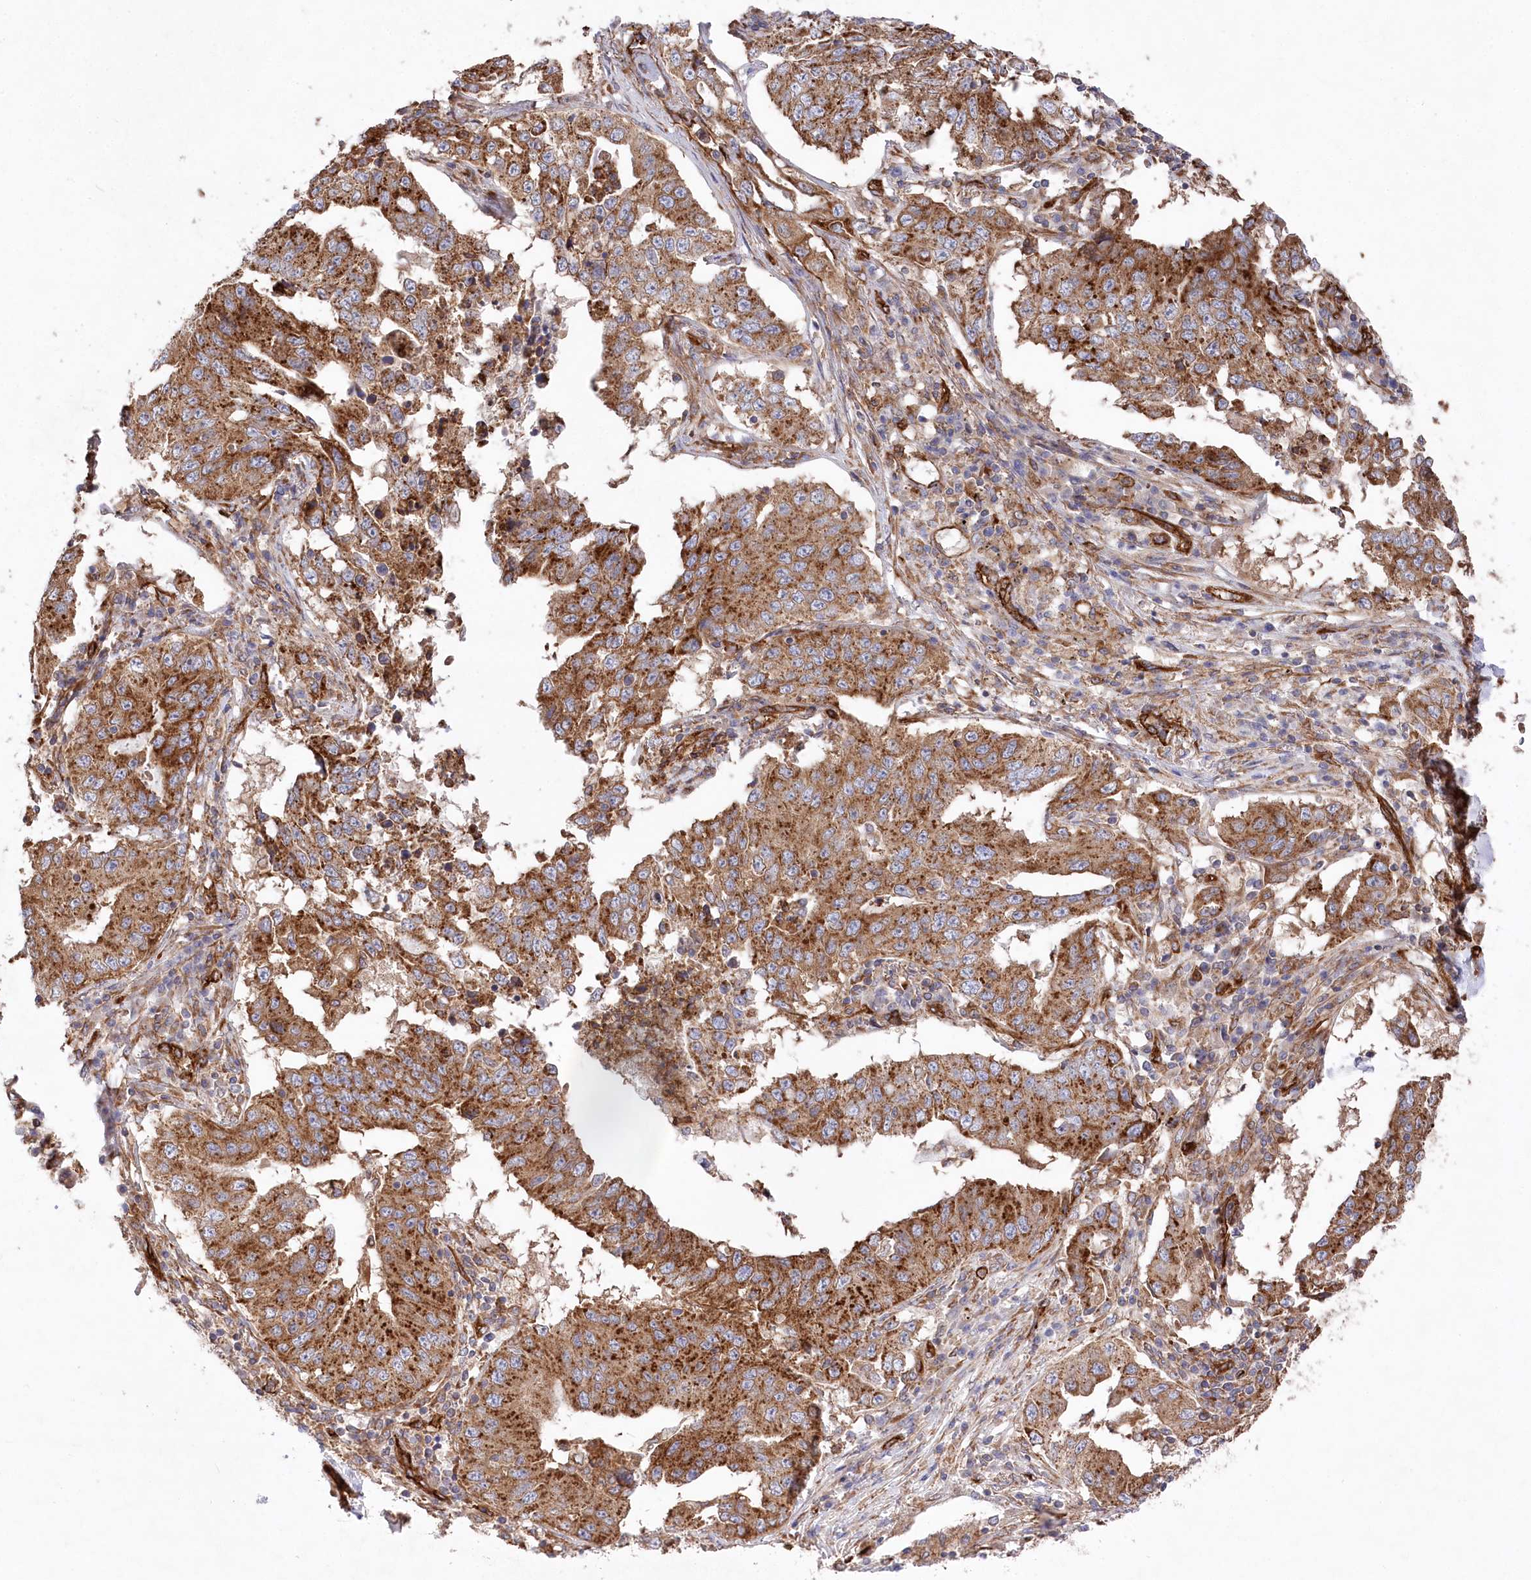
{"staining": {"intensity": "moderate", "quantity": ">75%", "location": "cytoplasmic/membranous"}, "tissue": "lung cancer", "cell_type": "Tumor cells", "image_type": "cancer", "snomed": [{"axis": "morphology", "description": "Adenocarcinoma, NOS"}, {"axis": "topography", "description": "Lung"}], "caption": "High-magnification brightfield microscopy of lung cancer (adenocarcinoma) stained with DAB (3,3'-diaminobenzidine) (brown) and counterstained with hematoxylin (blue). tumor cells exhibit moderate cytoplasmic/membranous expression is appreciated in approximately>75% of cells.", "gene": "MTPAP", "patient": {"sex": "female", "age": 51}}